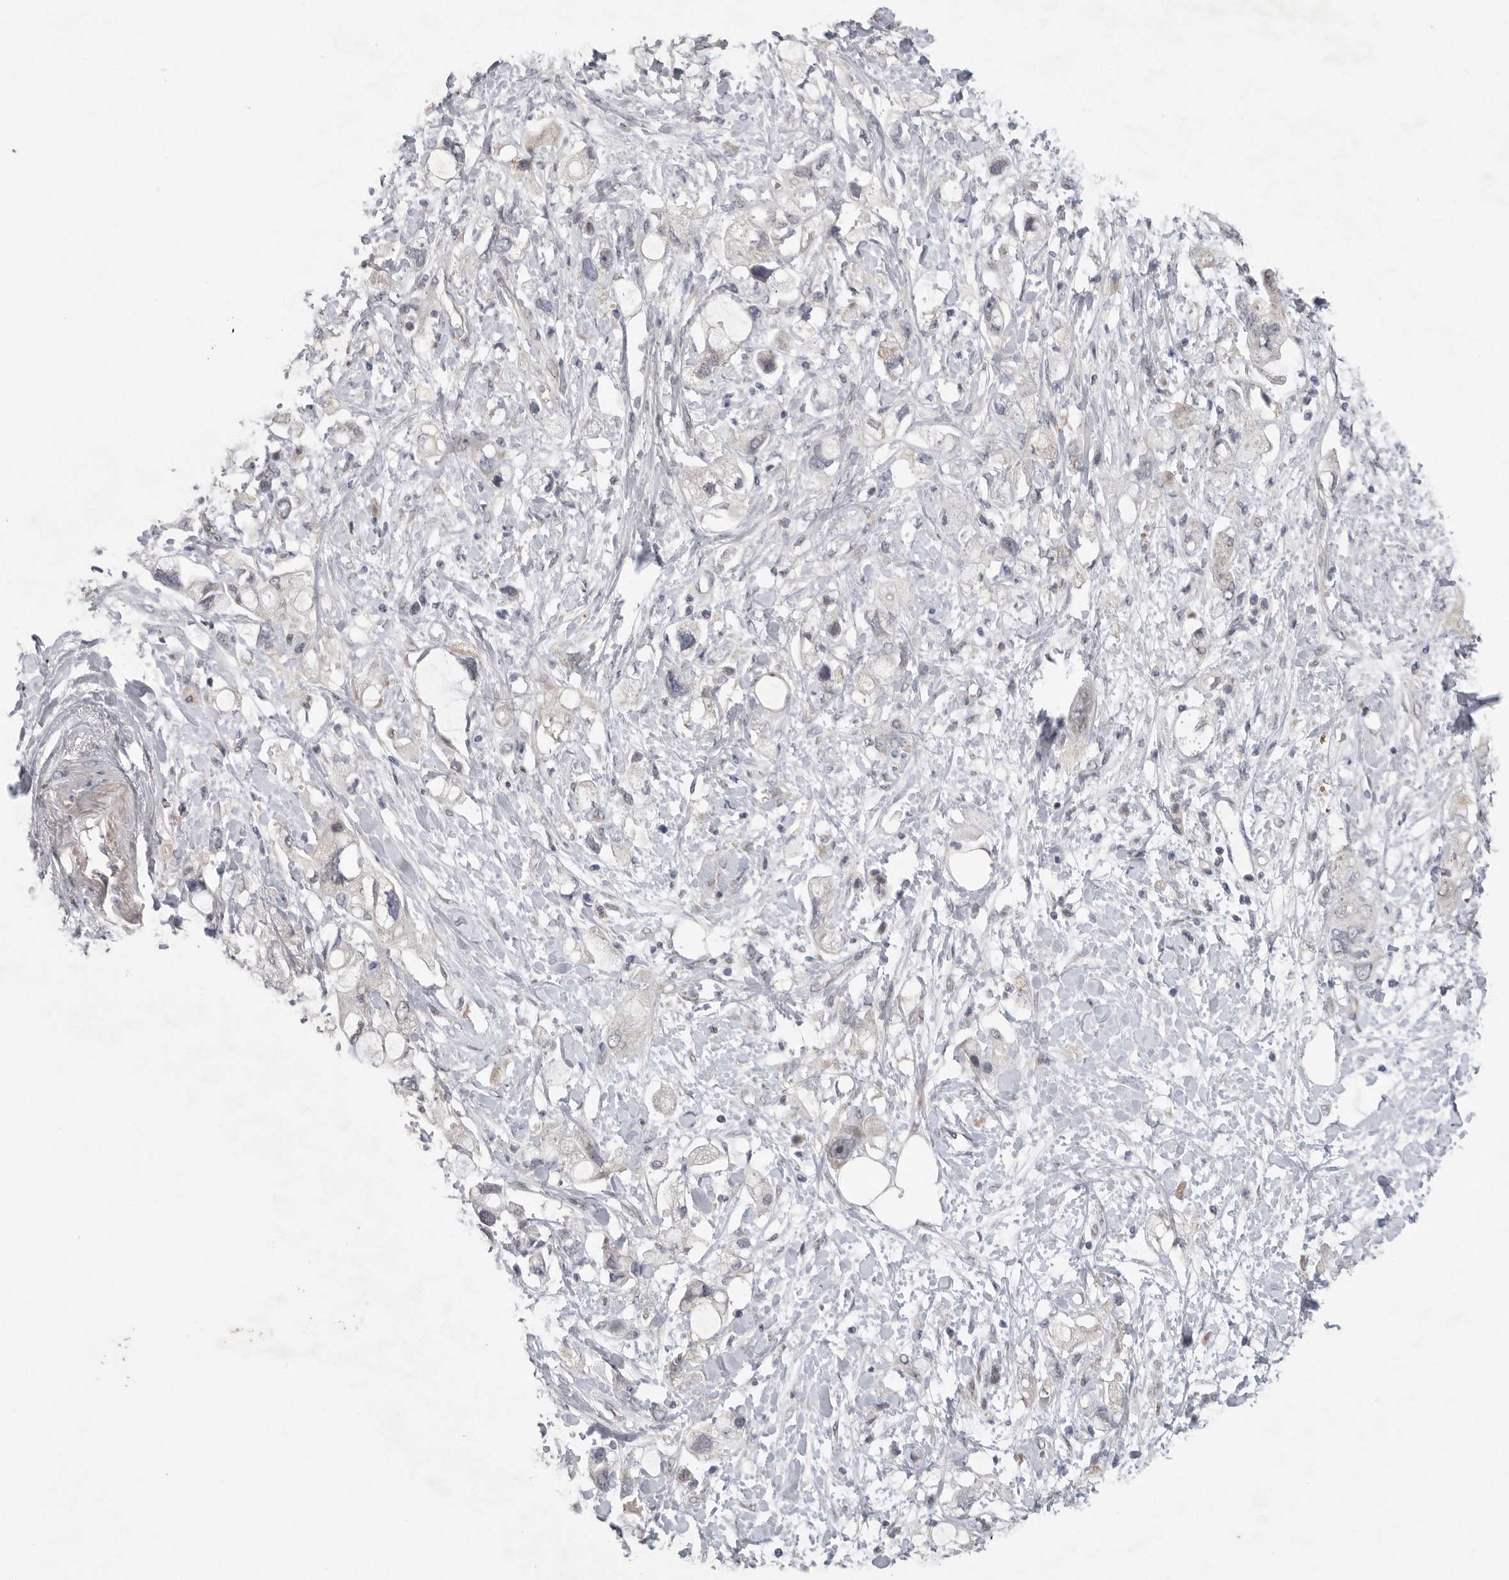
{"staining": {"intensity": "negative", "quantity": "none", "location": "none"}, "tissue": "pancreatic cancer", "cell_type": "Tumor cells", "image_type": "cancer", "snomed": [{"axis": "morphology", "description": "Adenocarcinoma, NOS"}, {"axis": "topography", "description": "Pancreas"}], "caption": "DAB (3,3'-diaminobenzidine) immunohistochemical staining of human pancreatic cancer (adenocarcinoma) exhibits no significant positivity in tumor cells.", "gene": "FBXO43", "patient": {"sex": "female", "age": 56}}